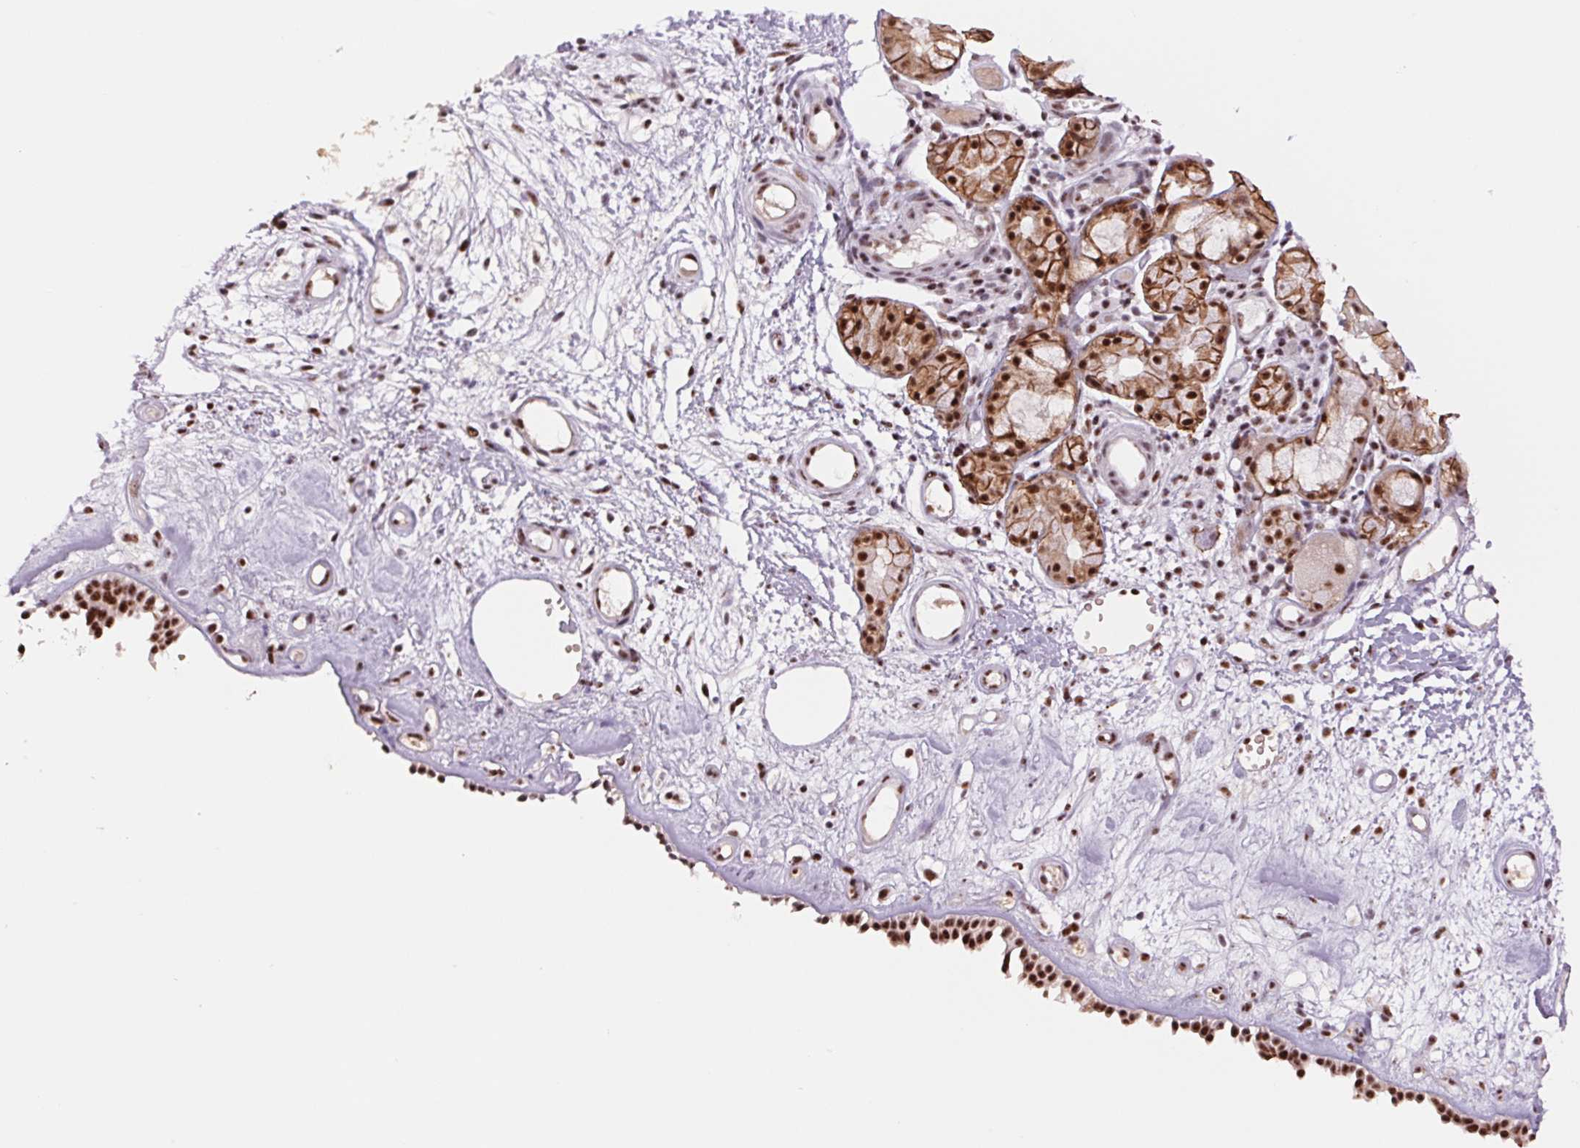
{"staining": {"intensity": "strong", "quantity": ">75%", "location": "nuclear"}, "tissue": "nasopharynx", "cell_type": "Respiratory epithelial cells", "image_type": "normal", "snomed": [{"axis": "morphology", "description": "Normal tissue, NOS"}, {"axis": "morphology", "description": "Inflammation, NOS"}, {"axis": "topography", "description": "Nasopharynx"}], "caption": "The image displays staining of normal nasopharynx, revealing strong nuclear protein staining (brown color) within respiratory epithelial cells.", "gene": "ZC3H14", "patient": {"sex": "male", "age": 54}}